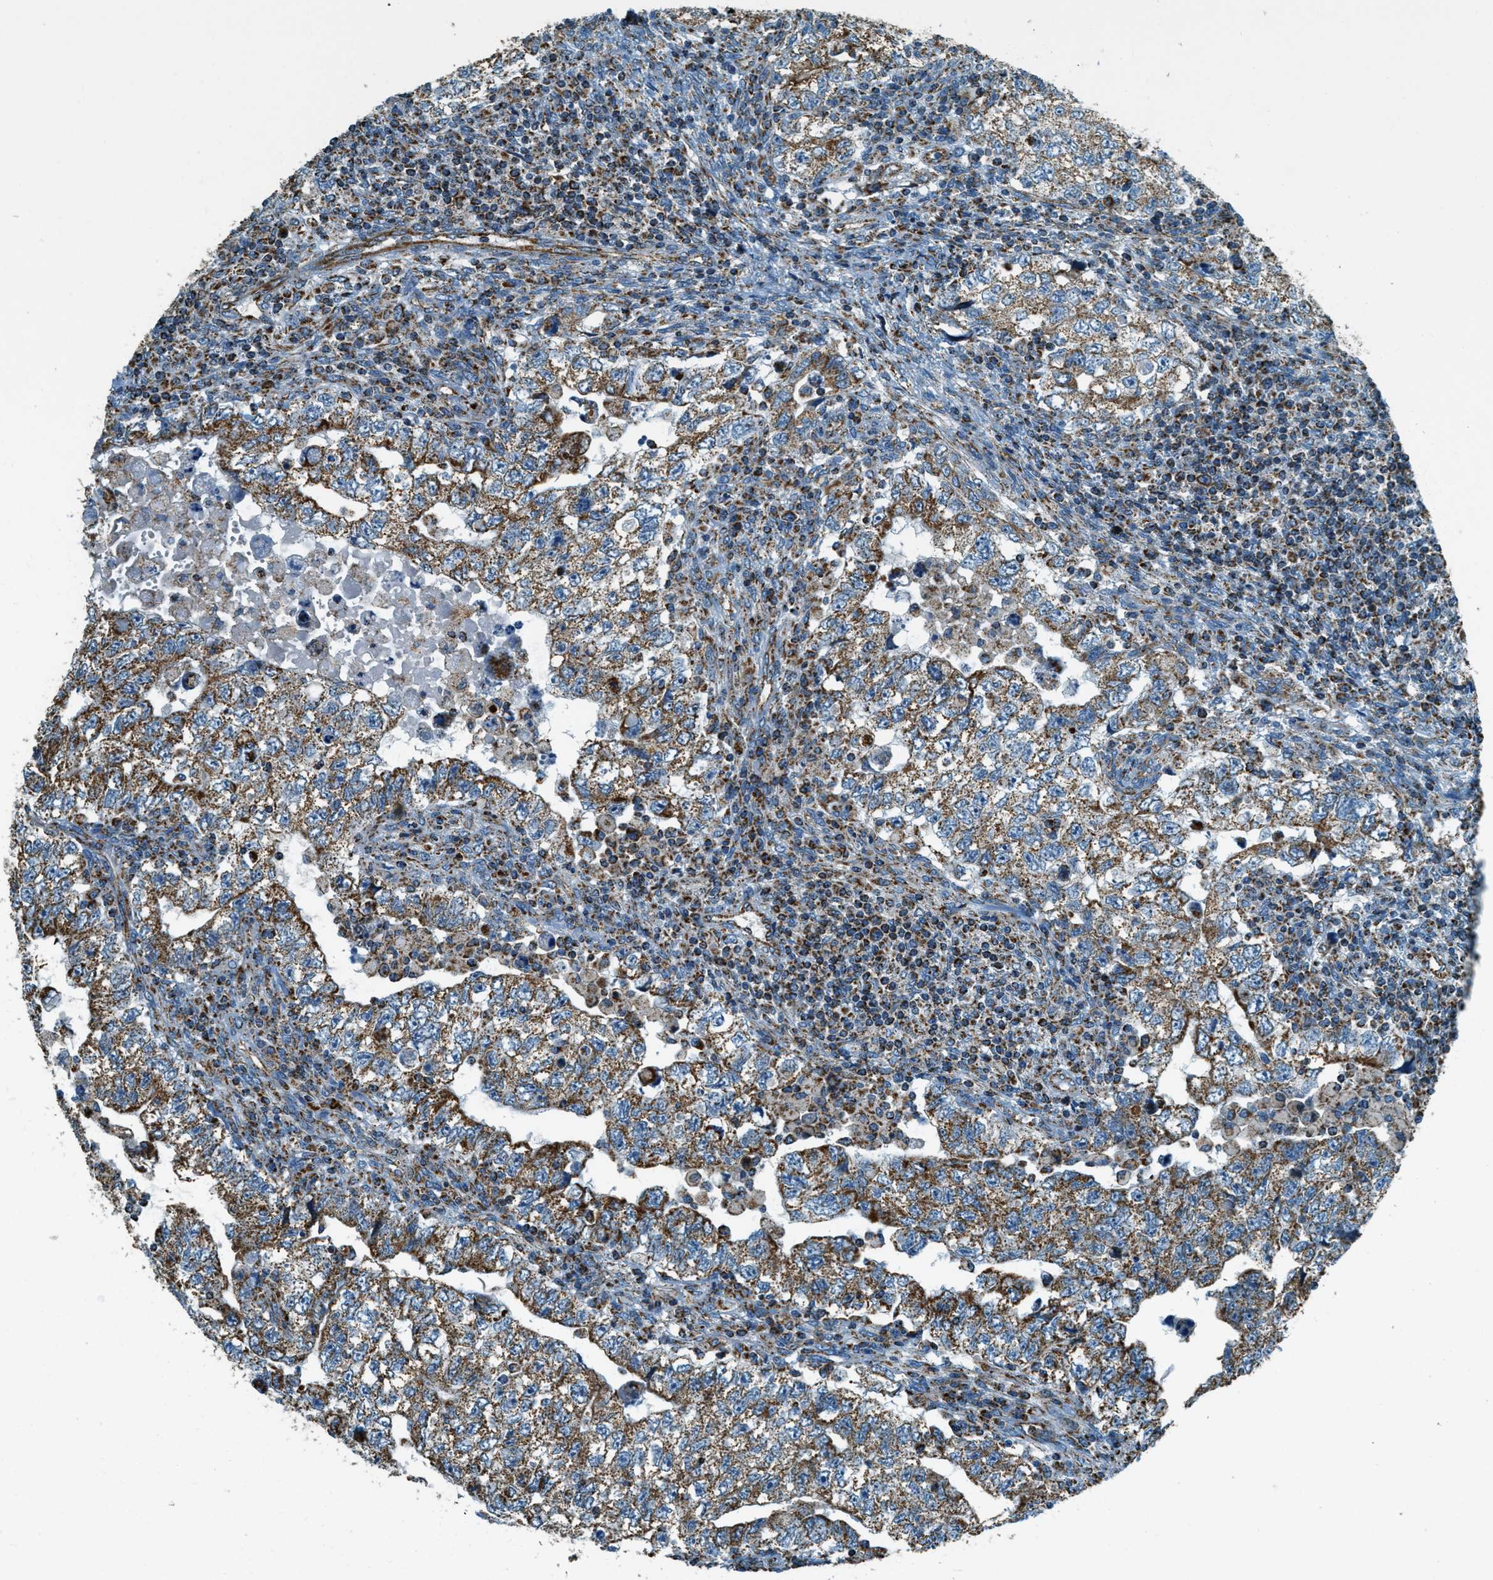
{"staining": {"intensity": "strong", "quantity": ">75%", "location": "cytoplasmic/membranous"}, "tissue": "testis cancer", "cell_type": "Tumor cells", "image_type": "cancer", "snomed": [{"axis": "morphology", "description": "Carcinoma, Embryonal, NOS"}, {"axis": "topography", "description": "Testis"}], "caption": "Tumor cells show strong cytoplasmic/membranous expression in approximately >75% of cells in embryonal carcinoma (testis).", "gene": "CHST15", "patient": {"sex": "male", "age": 36}}